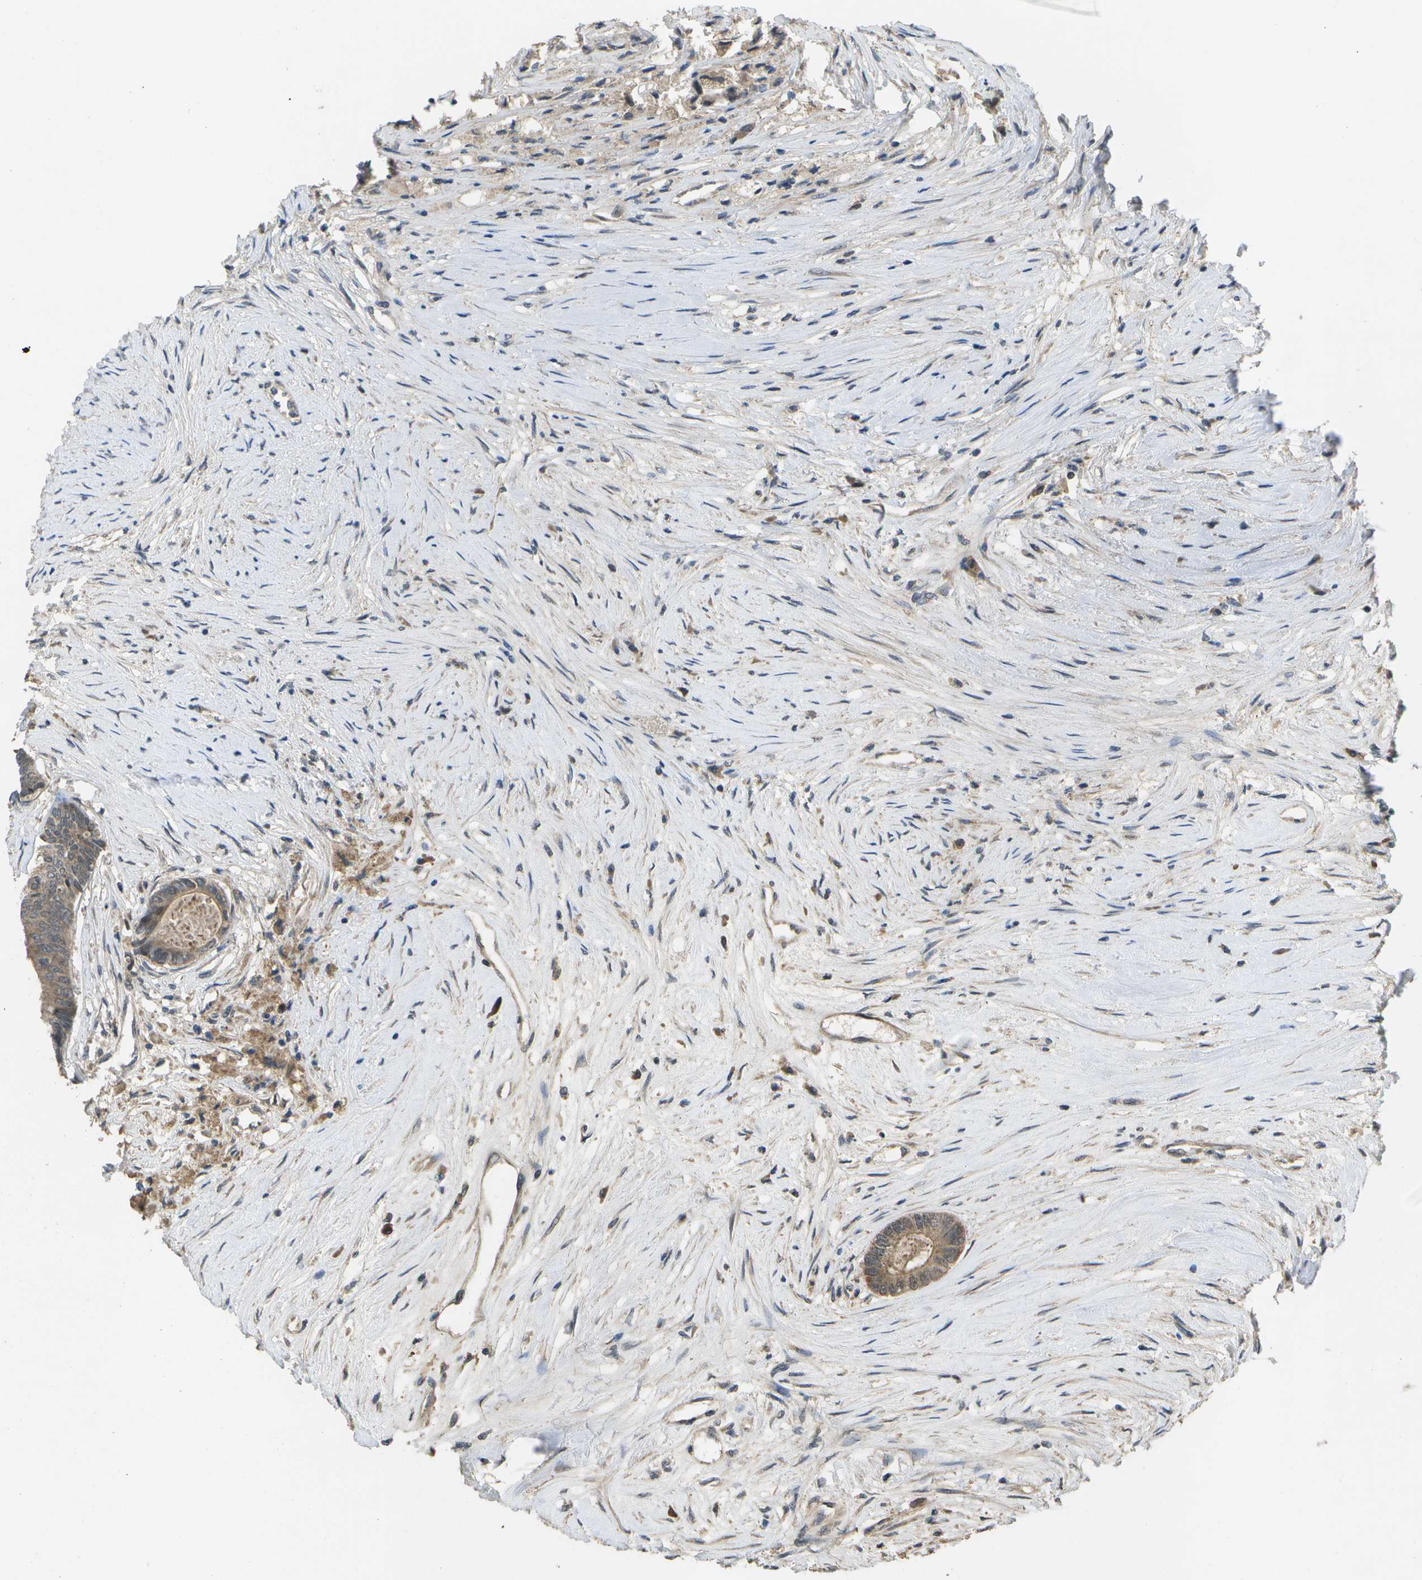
{"staining": {"intensity": "moderate", "quantity": ">75%", "location": "cytoplasmic/membranous"}, "tissue": "colorectal cancer", "cell_type": "Tumor cells", "image_type": "cancer", "snomed": [{"axis": "morphology", "description": "Adenocarcinoma, NOS"}, {"axis": "topography", "description": "Rectum"}], "caption": "Immunohistochemical staining of human colorectal cancer (adenocarcinoma) shows medium levels of moderate cytoplasmic/membranous protein expression in about >75% of tumor cells.", "gene": "ALAS1", "patient": {"sex": "male", "age": 63}}